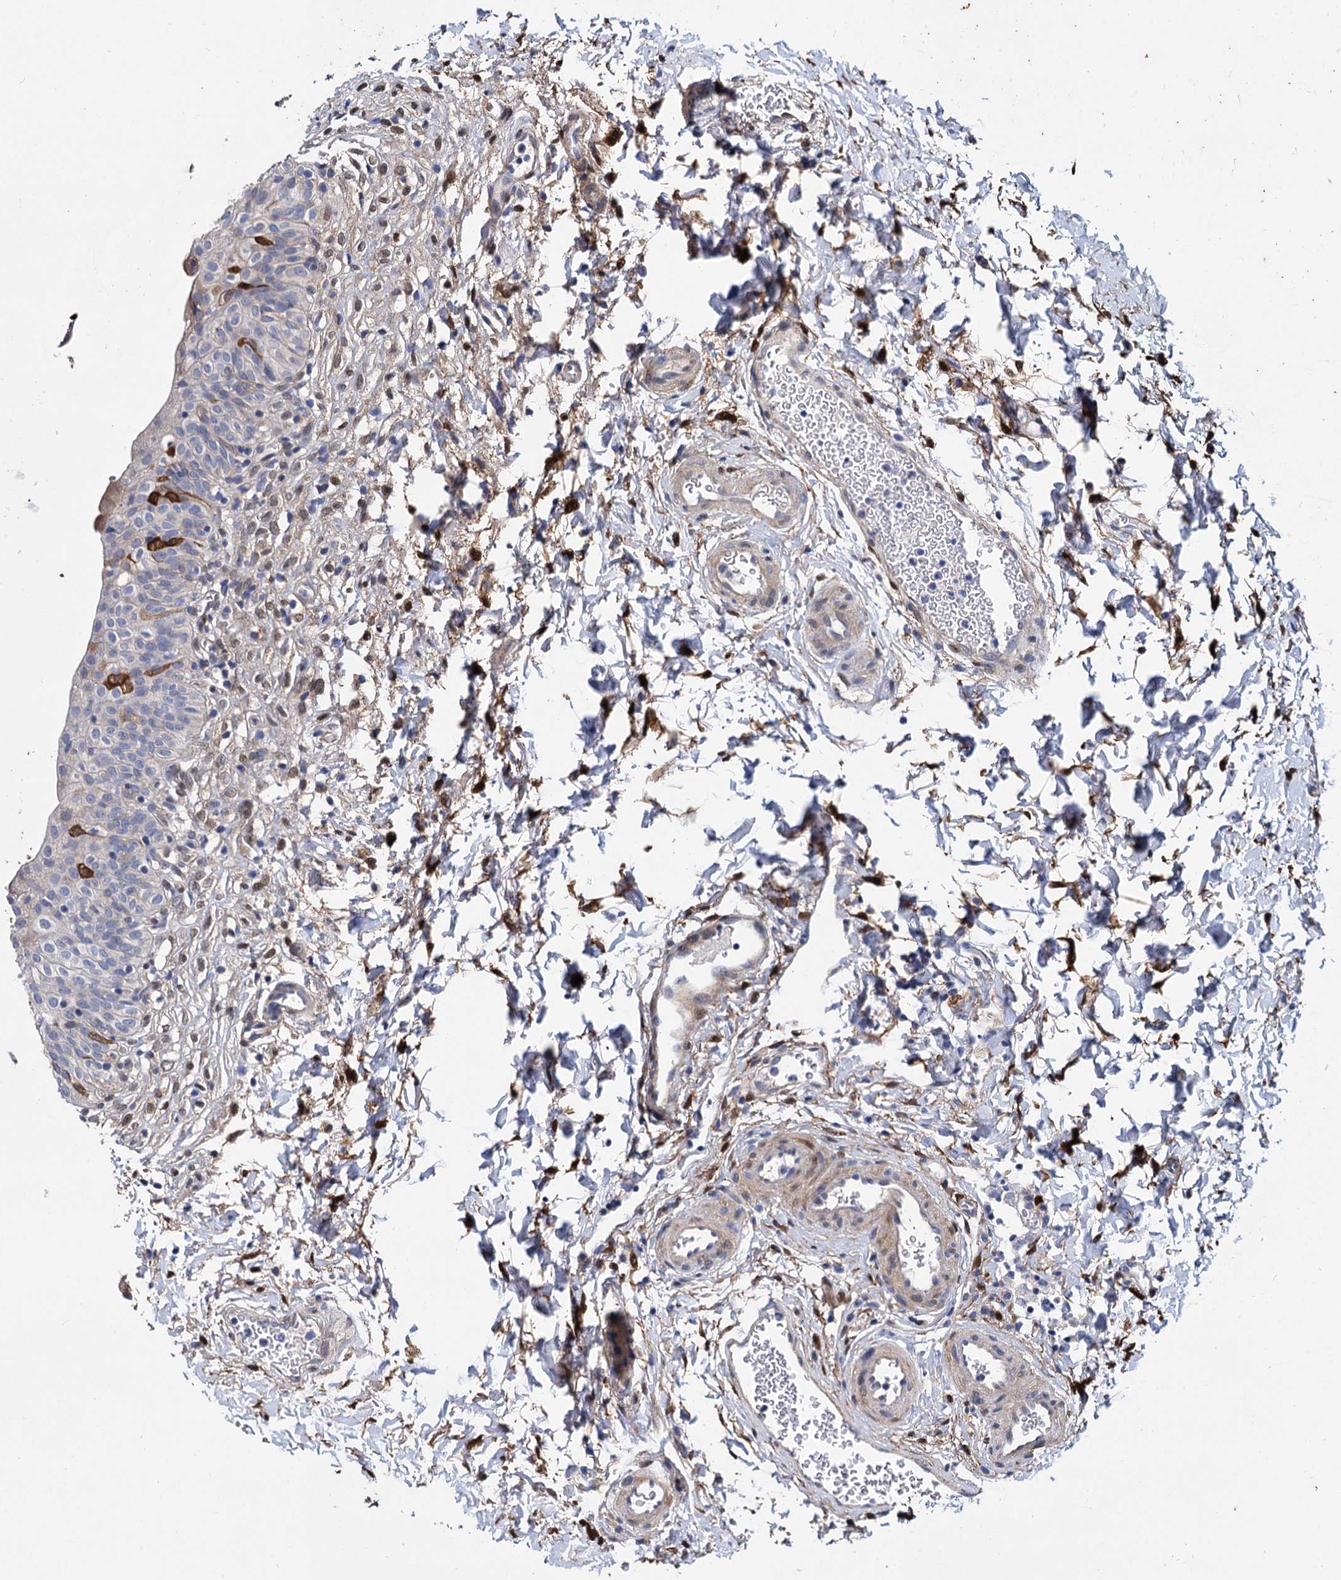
{"staining": {"intensity": "strong", "quantity": "25%-75%", "location": "cytoplasmic/membranous"}, "tissue": "urinary bladder", "cell_type": "Urothelial cells", "image_type": "normal", "snomed": [{"axis": "morphology", "description": "Normal tissue, NOS"}, {"axis": "topography", "description": "Urinary bladder"}], "caption": "Protein expression analysis of normal human urinary bladder reveals strong cytoplasmic/membranous positivity in approximately 25%-75% of urothelial cells. (Stains: DAB (3,3'-diaminobenzidine) in brown, nuclei in blue, Microscopy: brightfield microscopy at high magnification).", "gene": "GSTM3", "patient": {"sex": "male", "age": 55}}